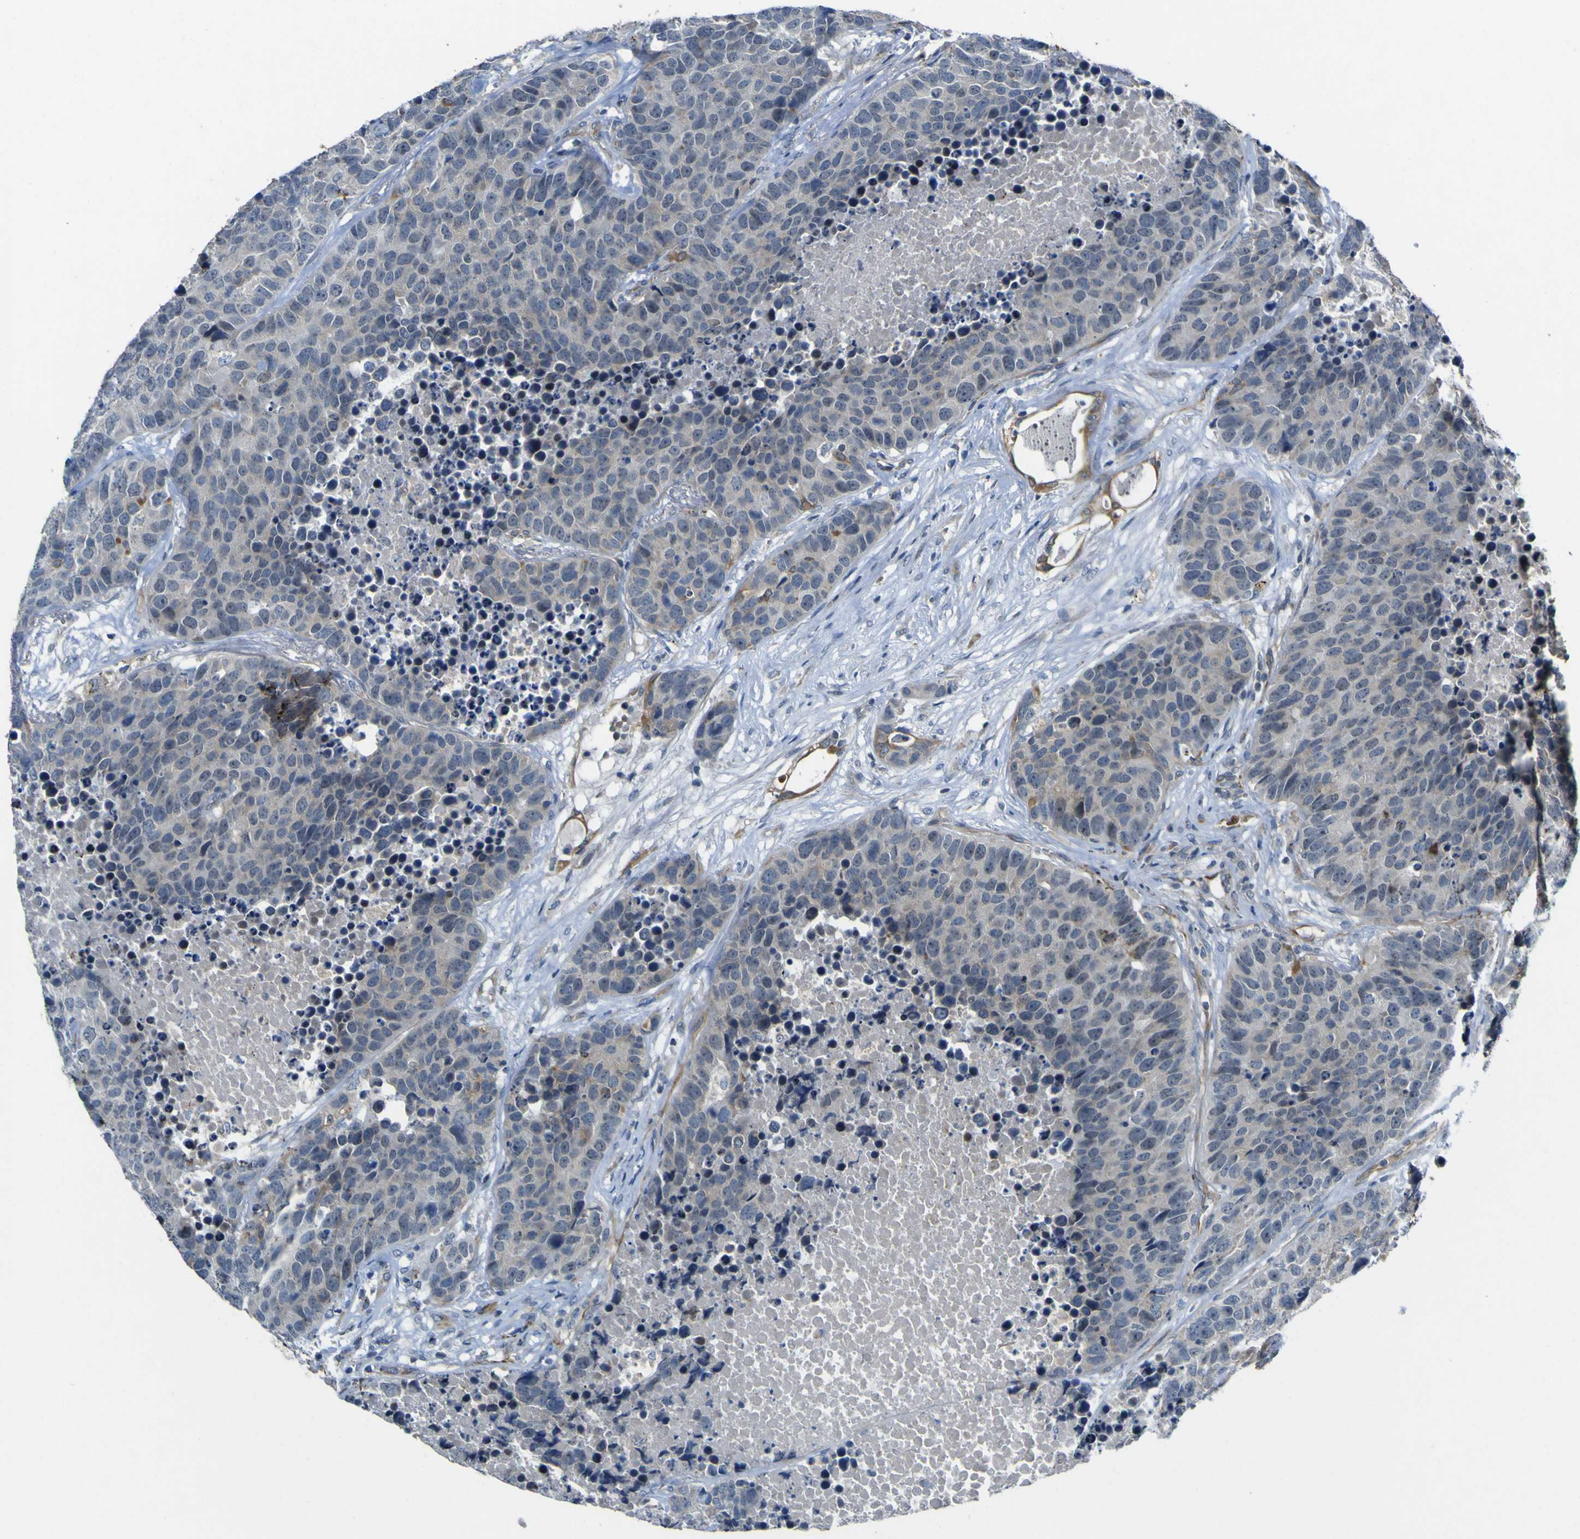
{"staining": {"intensity": "negative", "quantity": "none", "location": "none"}, "tissue": "carcinoid", "cell_type": "Tumor cells", "image_type": "cancer", "snomed": [{"axis": "morphology", "description": "Carcinoid, malignant, NOS"}, {"axis": "topography", "description": "Lung"}], "caption": "Immunohistochemistry (IHC) photomicrograph of neoplastic tissue: human carcinoid stained with DAB (3,3'-diaminobenzidine) reveals no significant protein staining in tumor cells.", "gene": "LDLR", "patient": {"sex": "male", "age": 60}}